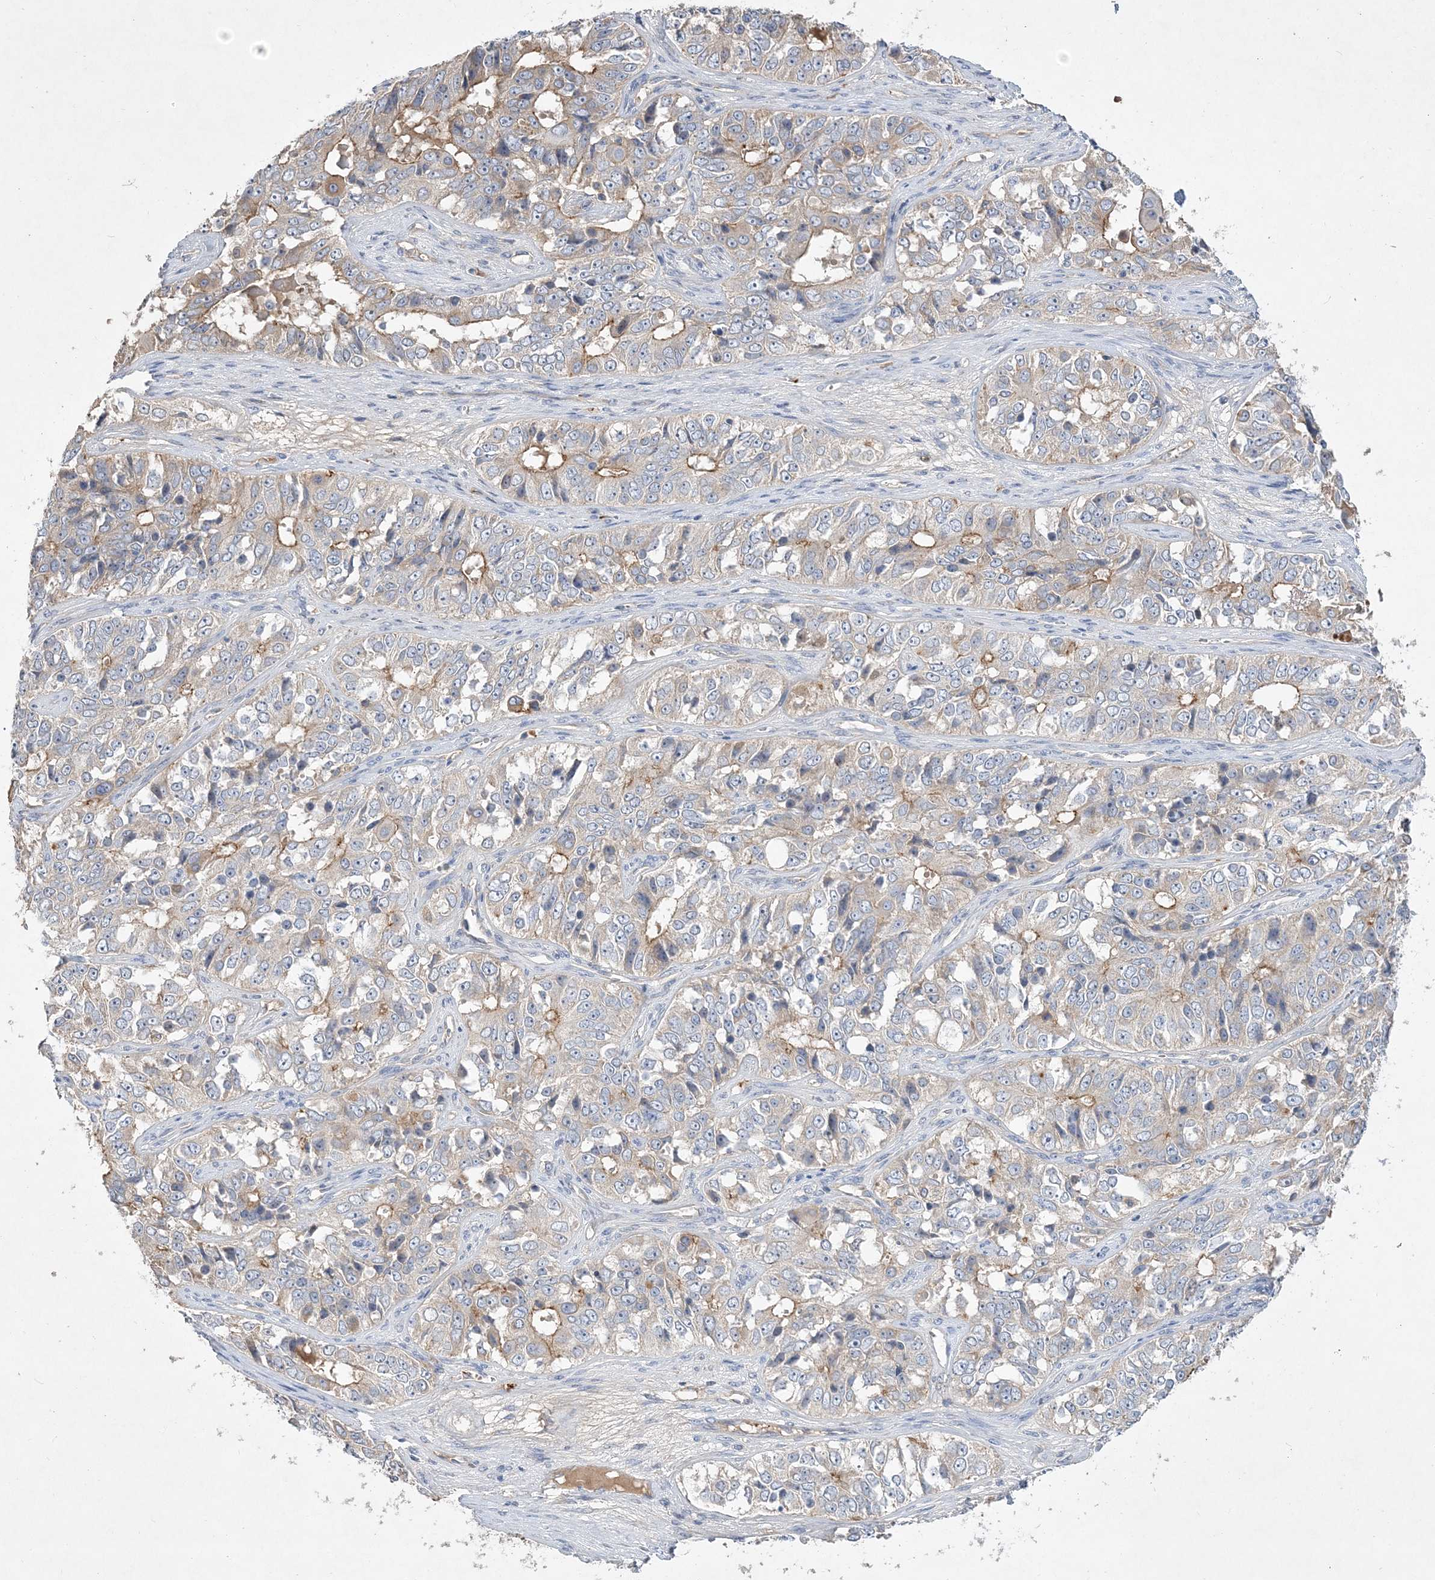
{"staining": {"intensity": "moderate", "quantity": "<25%", "location": "cytoplasmic/membranous"}, "tissue": "ovarian cancer", "cell_type": "Tumor cells", "image_type": "cancer", "snomed": [{"axis": "morphology", "description": "Carcinoma, endometroid"}, {"axis": "topography", "description": "Ovary"}], "caption": "Protein expression analysis of human ovarian endometroid carcinoma reveals moderate cytoplasmic/membranous staining in approximately <25% of tumor cells.", "gene": "ADCK2", "patient": {"sex": "female", "age": 51}}